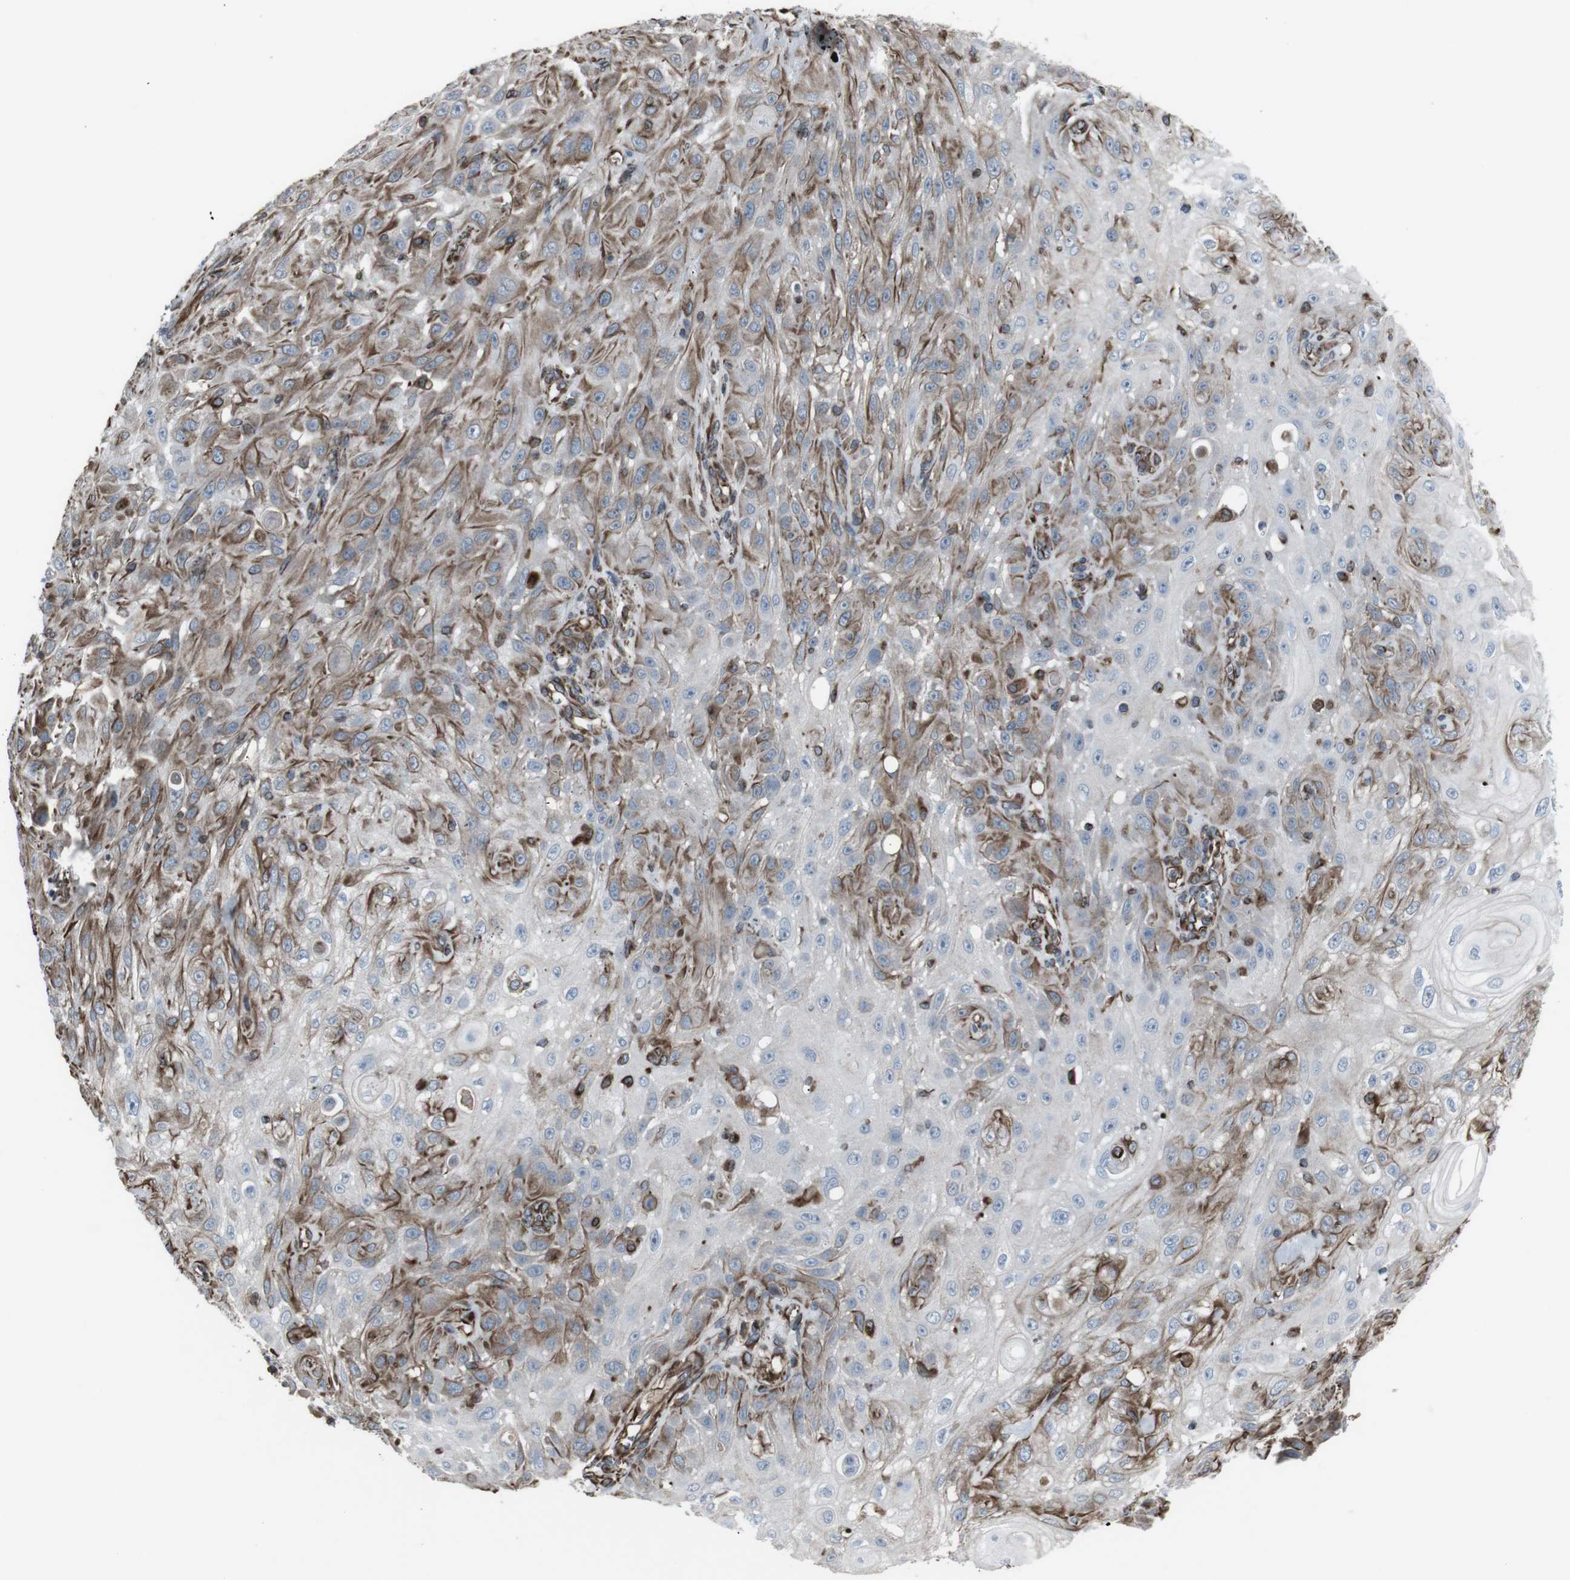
{"staining": {"intensity": "moderate", "quantity": ">75%", "location": "cytoplasmic/membranous"}, "tissue": "skin cancer", "cell_type": "Tumor cells", "image_type": "cancer", "snomed": [{"axis": "morphology", "description": "Squamous cell carcinoma, NOS"}, {"axis": "topography", "description": "Skin"}], "caption": "Brown immunohistochemical staining in human skin cancer (squamous cell carcinoma) displays moderate cytoplasmic/membranous staining in approximately >75% of tumor cells. Using DAB (brown) and hematoxylin (blue) stains, captured at high magnification using brightfield microscopy.", "gene": "TMEM141", "patient": {"sex": "male", "age": 75}}